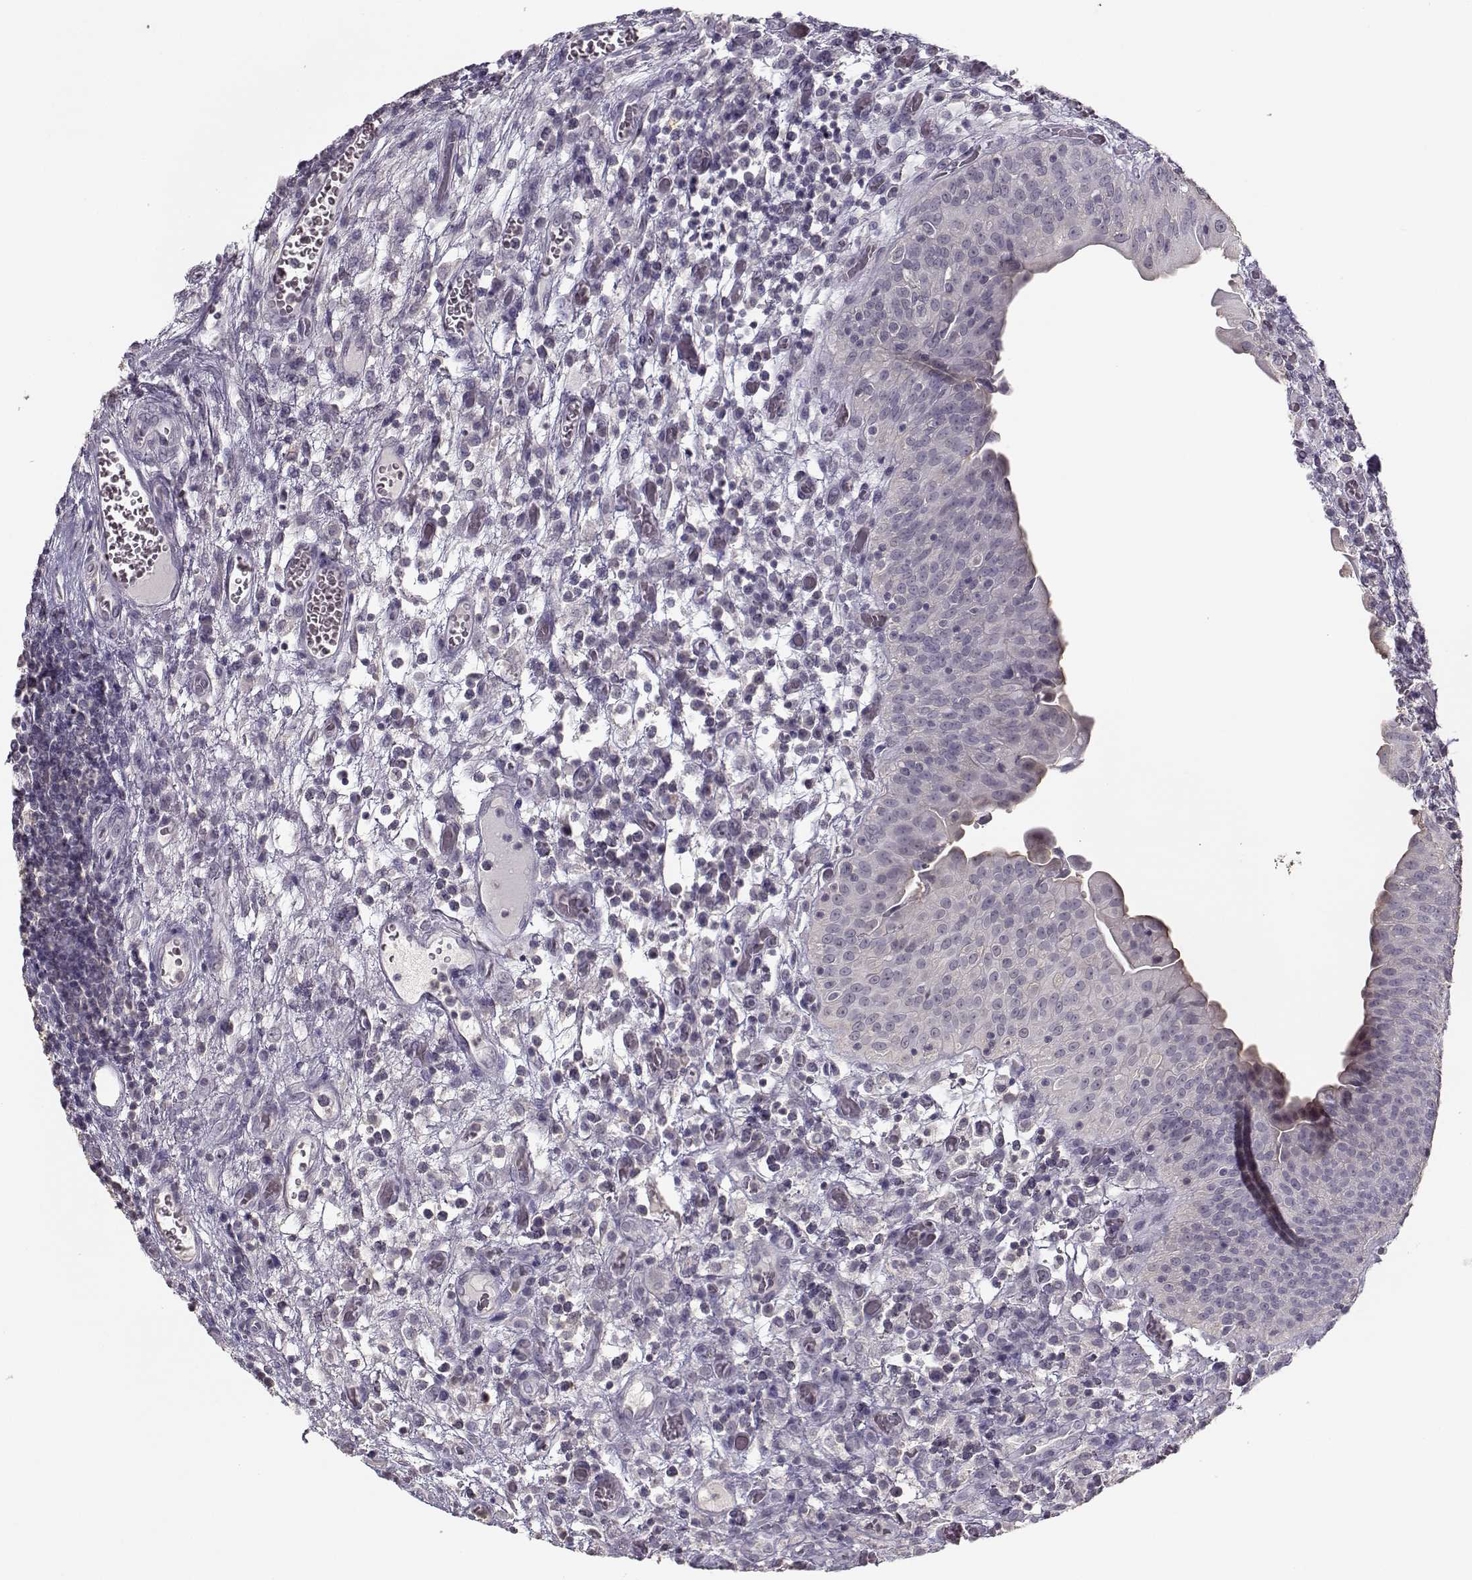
{"staining": {"intensity": "negative", "quantity": "none", "location": "none"}, "tissue": "urothelial cancer", "cell_type": "Tumor cells", "image_type": "cancer", "snomed": [{"axis": "morphology", "description": "Urothelial carcinoma, High grade"}, {"axis": "topography", "description": "Urinary bladder"}], "caption": "A high-resolution micrograph shows immunohistochemistry staining of urothelial cancer, which demonstrates no significant positivity in tumor cells. The staining is performed using DAB brown chromogen with nuclei counter-stained in using hematoxylin.", "gene": "UROC1", "patient": {"sex": "male", "age": 60}}